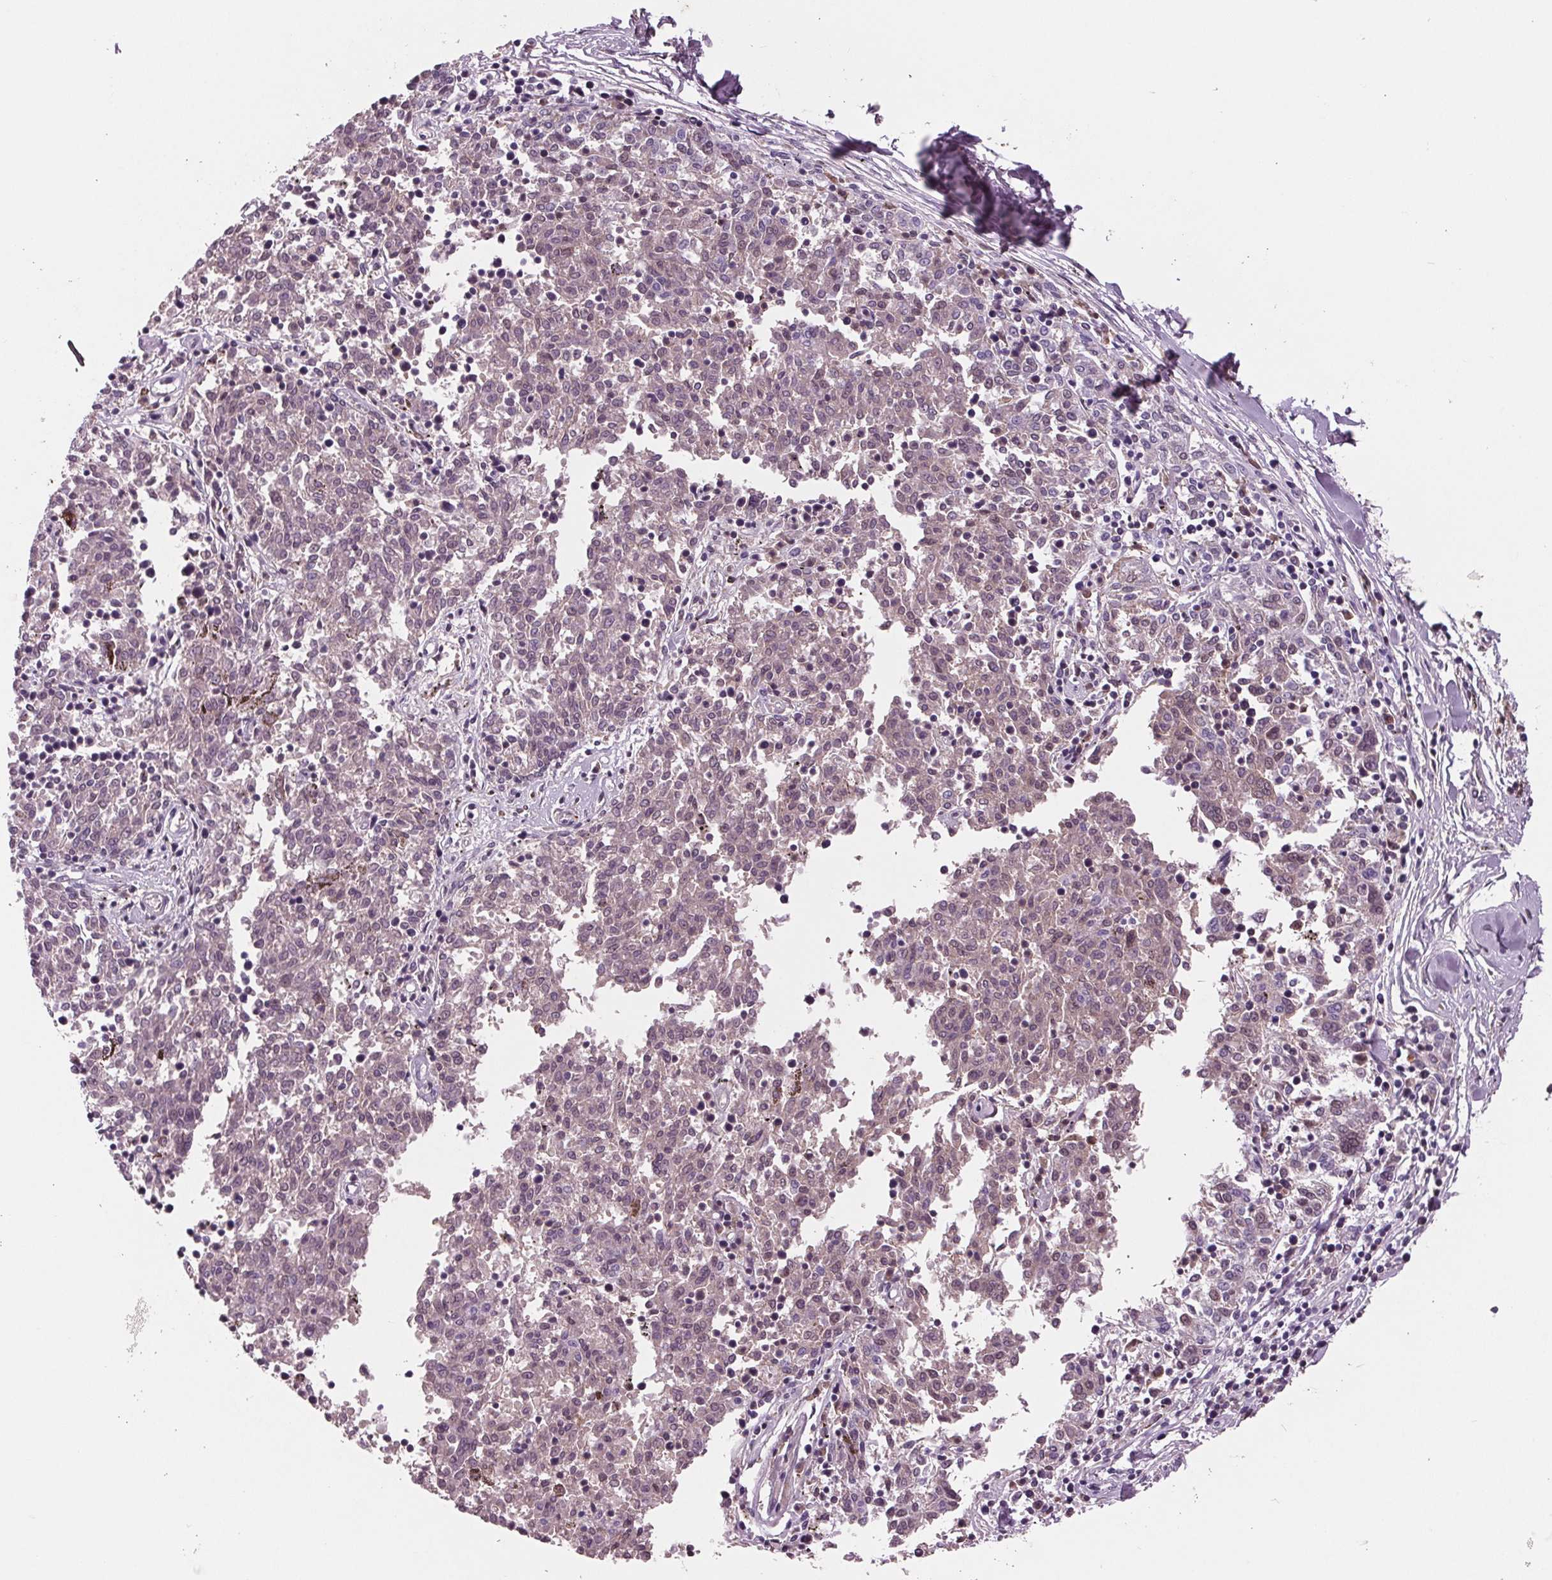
{"staining": {"intensity": "negative", "quantity": "none", "location": "none"}, "tissue": "melanoma", "cell_type": "Tumor cells", "image_type": "cancer", "snomed": [{"axis": "morphology", "description": "Malignant melanoma, NOS"}, {"axis": "topography", "description": "Skin"}], "caption": "DAB (3,3'-diaminobenzidine) immunohistochemical staining of human melanoma demonstrates no significant staining in tumor cells.", "gene": "C6", "patient": {"sex": "female", "age": 72}}